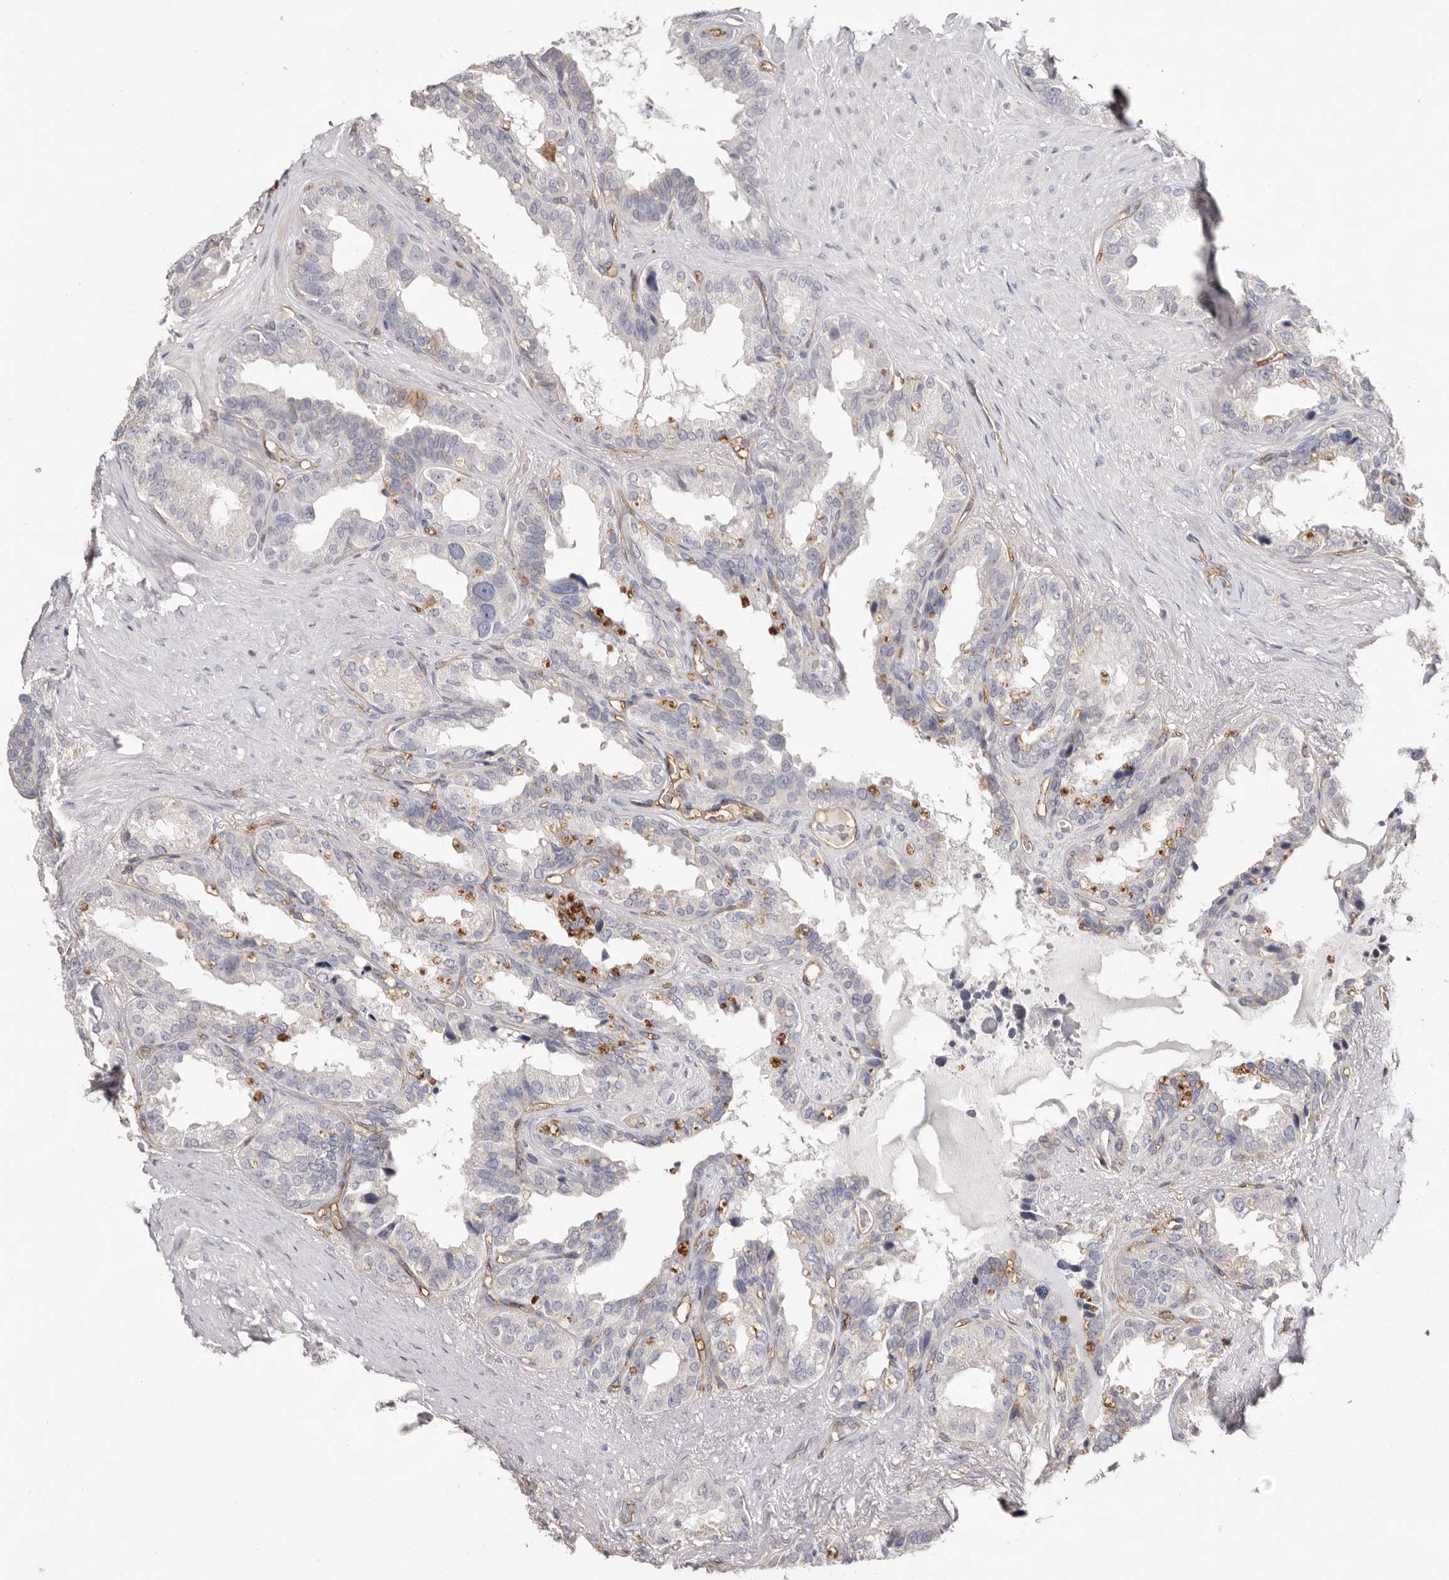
{"staining": {"intensity": "moderate", "quantity": "<25%", "location": "cytoplasmic/membranous"}, "tissue": "seminal vesicle", "cell_type": "Glandular cells", "image_type": "normal", "snomed": [{"axis": "morphology", "description": "Normal tissue, NOS"}, {"axis": "topography", "description": "Seminal veicle"}], "caption": "A low amount of moderate cytoplasmic/membranous positivity is seen in approximately <25% of glandular cells in benign seminal vesicle. The staining was performed using DAB (3,3'-diaminobenzidine) to visualize the protein expression in brown, while the nuclei were stained in blue with hematoxylin (Magnification: 20x).", "gene": "MMACHC", "patient": {"sex": "male", "age": 80}}